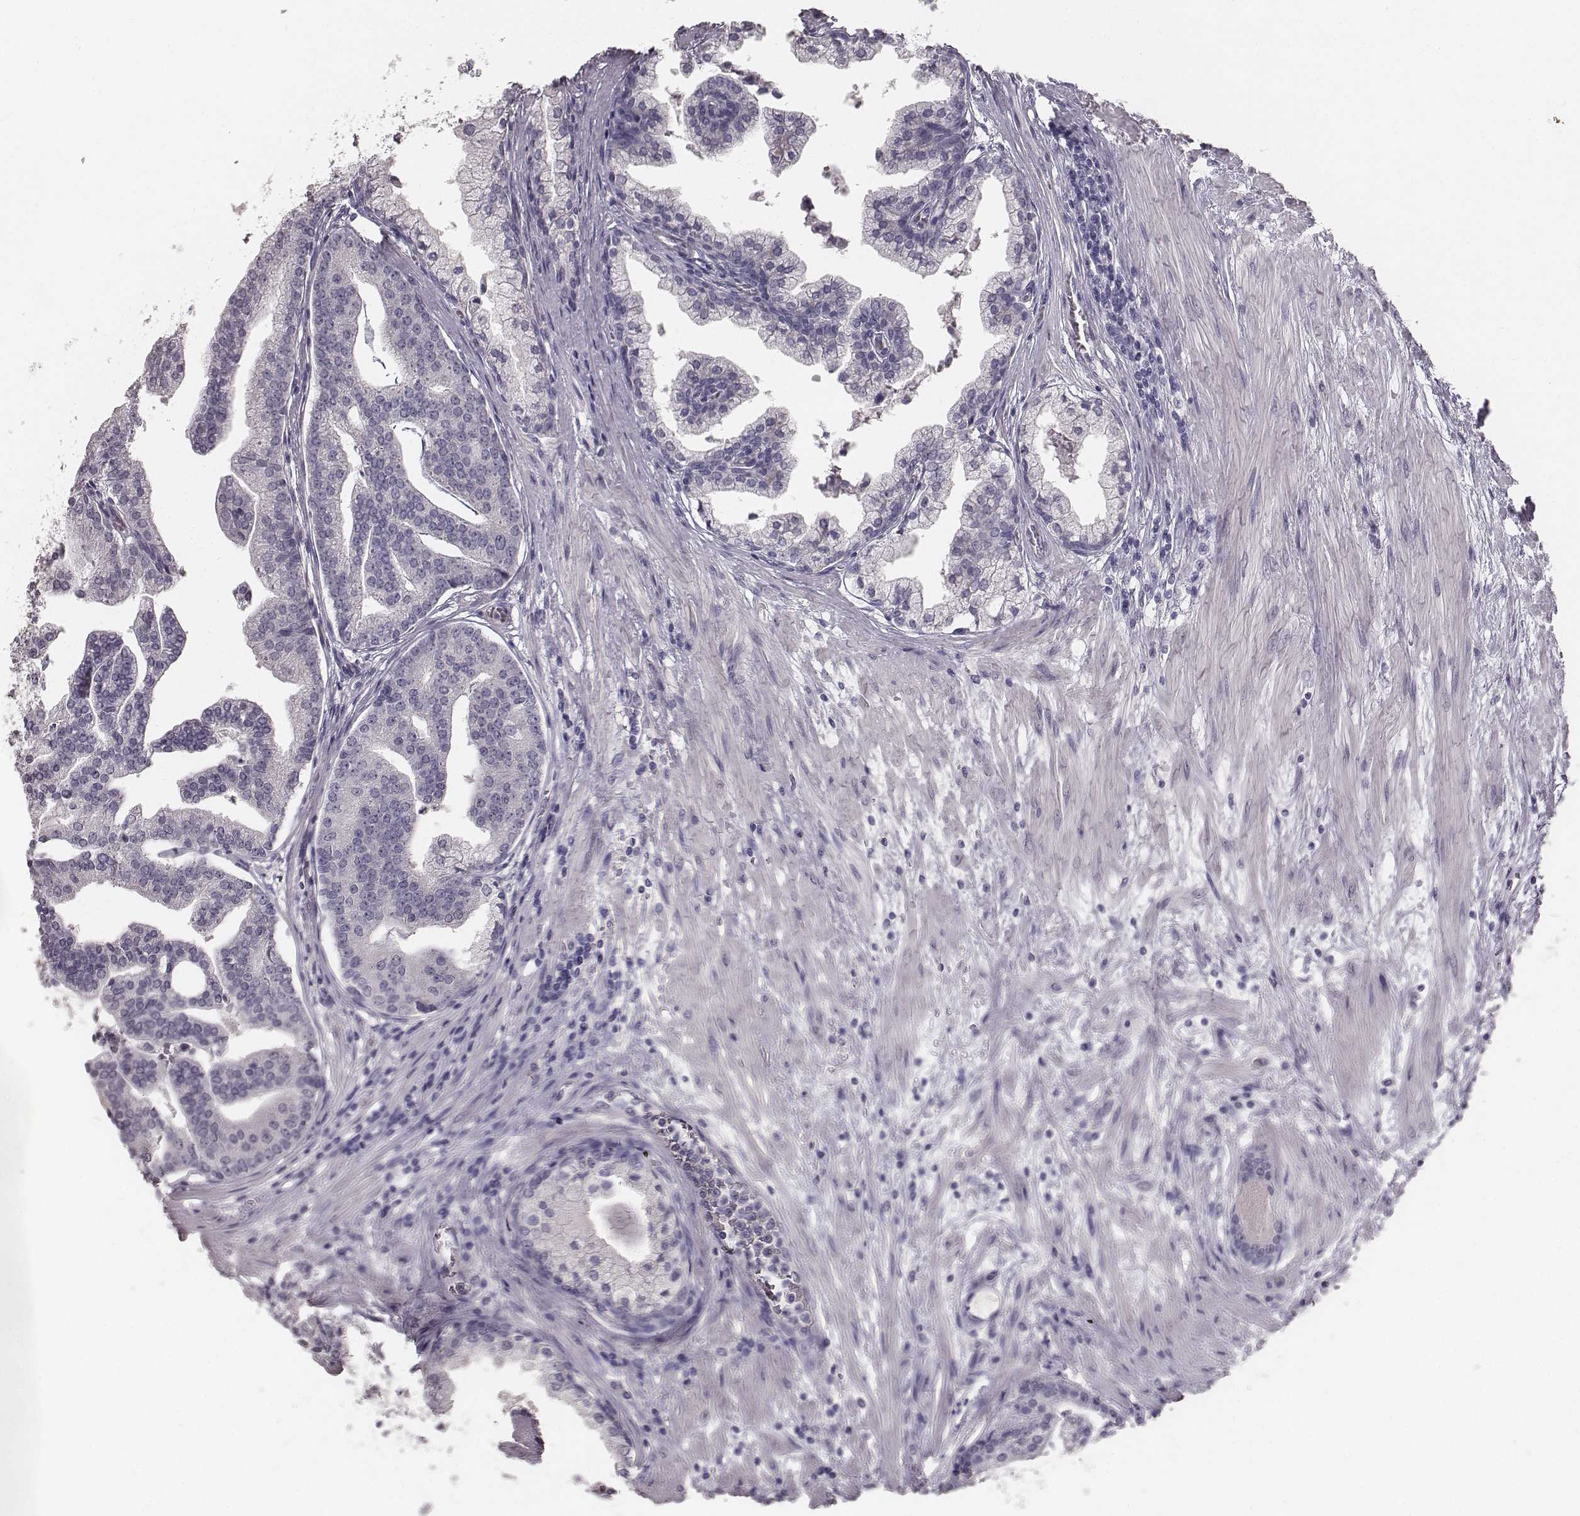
{"staining": {"intensity": "negative", "quantity": "none", "location": "none"}, "tissue": "prostate cancer", "cell_type": "Tumor cells", "image_type": "cancer", "snomed": [{"axis": "morphology", "description": "Adenocarcinoma, NOS"}, {"axis": "topography", "description": "Prostate and seminal vesicle, NOS"}, {"axis": "topography", "description": "Prostate"}], "caption": "An image of prostate cancer (adenocarcinoma) stained for a protein displays no brown staining in tumor cells.", "gene": "MYH6", "patient": {"sex": "male", "age": 44}}